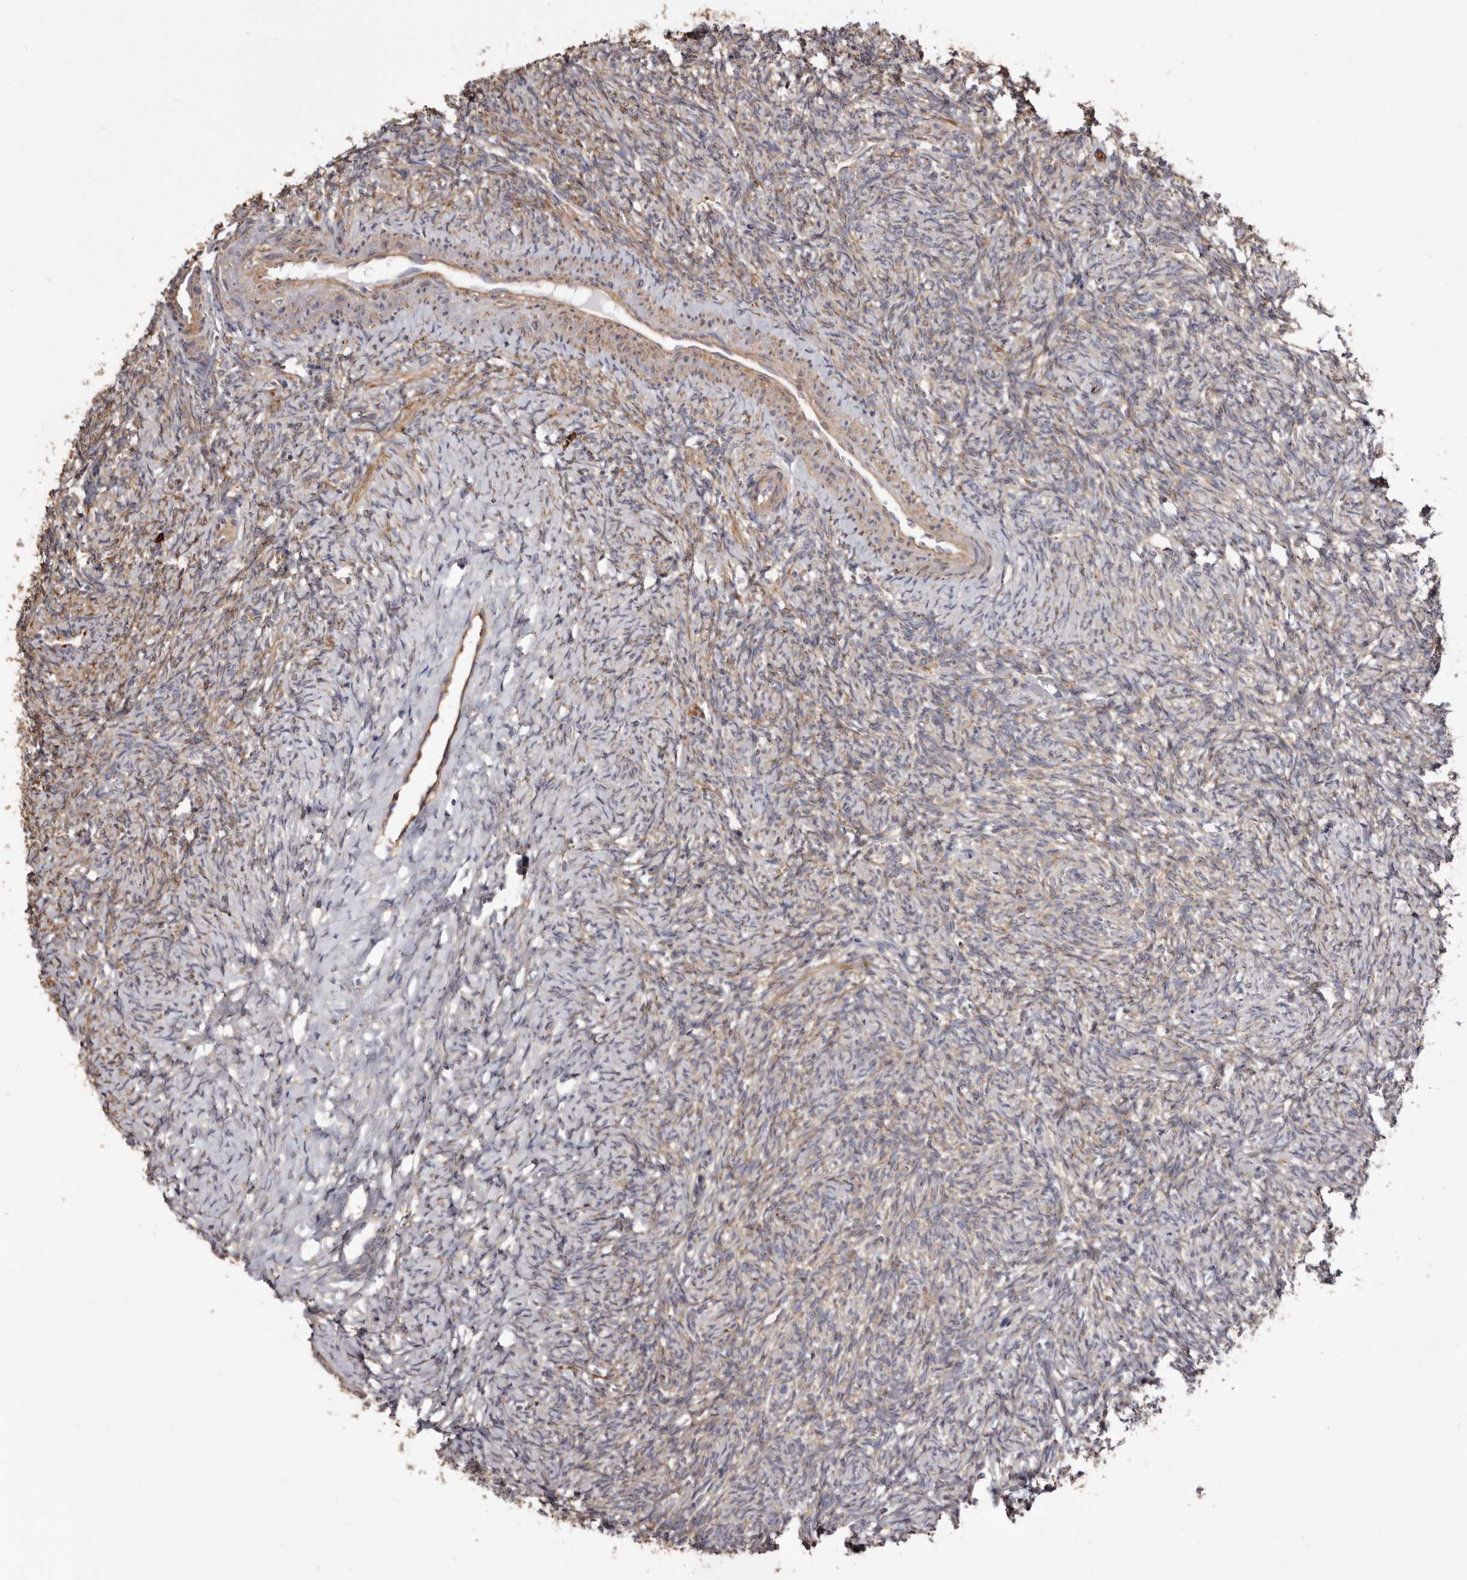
{"staining": {"intensity": "weak", "quantity": "25%-75%", "location": "cytoplasmic/membranous"}, "tissue": "ovary", "cell_type": "Ovarian stroma cells", "image_type": "normal", "snomed": [{"axis": "morphology", "description": "Normal tissue, NOS"}, {"axis": "topography", "description": "Ovary"}], "caption": "Immunohistochemical staining of unremarkable ovary reveals weak cytoplasmic/membranous protein staining in approximately 25%-75% of ovarian stroma cells.", "gene": "TPD52", "patient": {"sex": "female", "age": 41}}